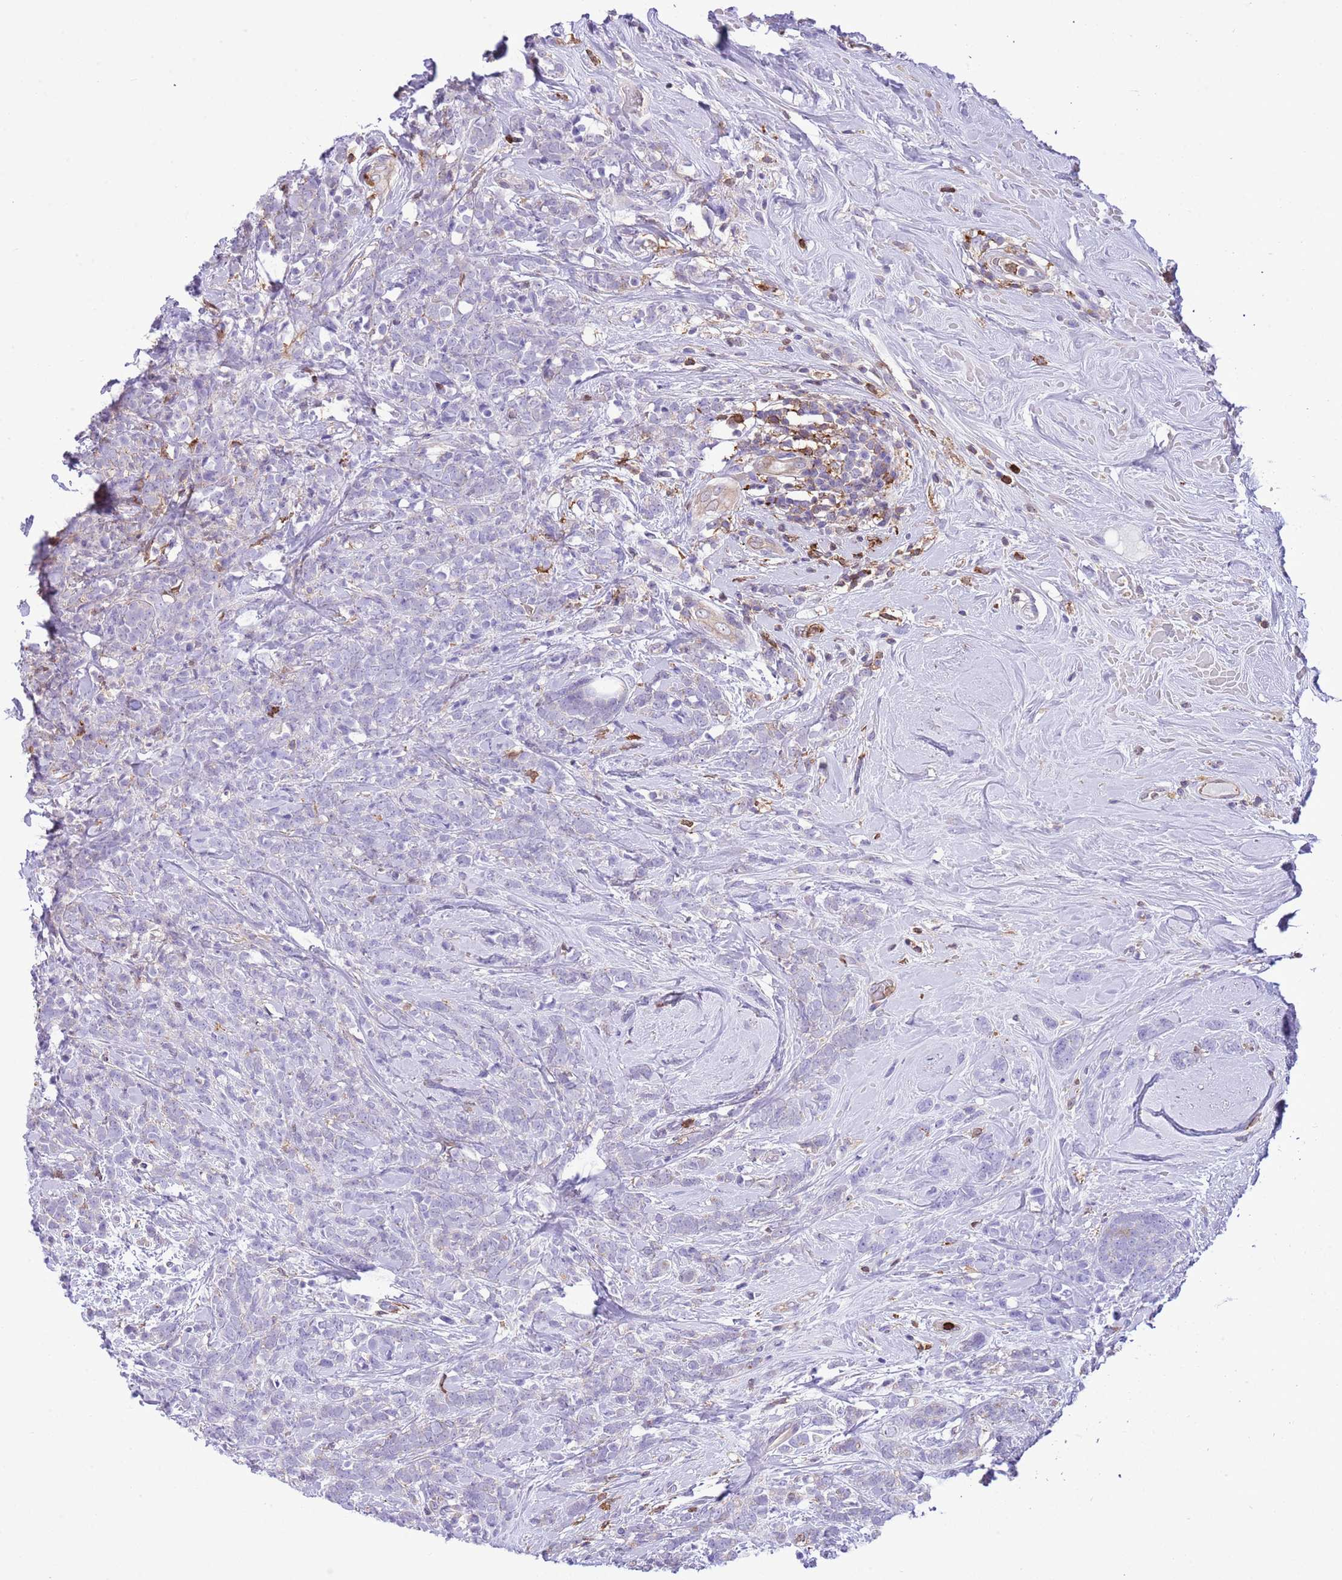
{"staining": {"intensity": "negative", "quantity": "none", "location": "none"}, "tissue": "breast cancer", "cell_type": "Tumor cells", "image_type": "cancer", "snomed": [{"axis": "morphology", "description": "Lobular carcinoma"}, {"axis": "topography", "description": "Breast"}], "caption": "Immunohistochemistry (IHC) of lobular carcinoma (breast) shows no expression in tumor cells. The staining was performed using DAB (3,3'-diaminobenzidine) to visualize the protein expression in brown, while the nuclei were stained in blue with hematoxylin (Magnification: 20x).", "gene": "EFHD2", "patient": {"sex": "female", "age": 58}}